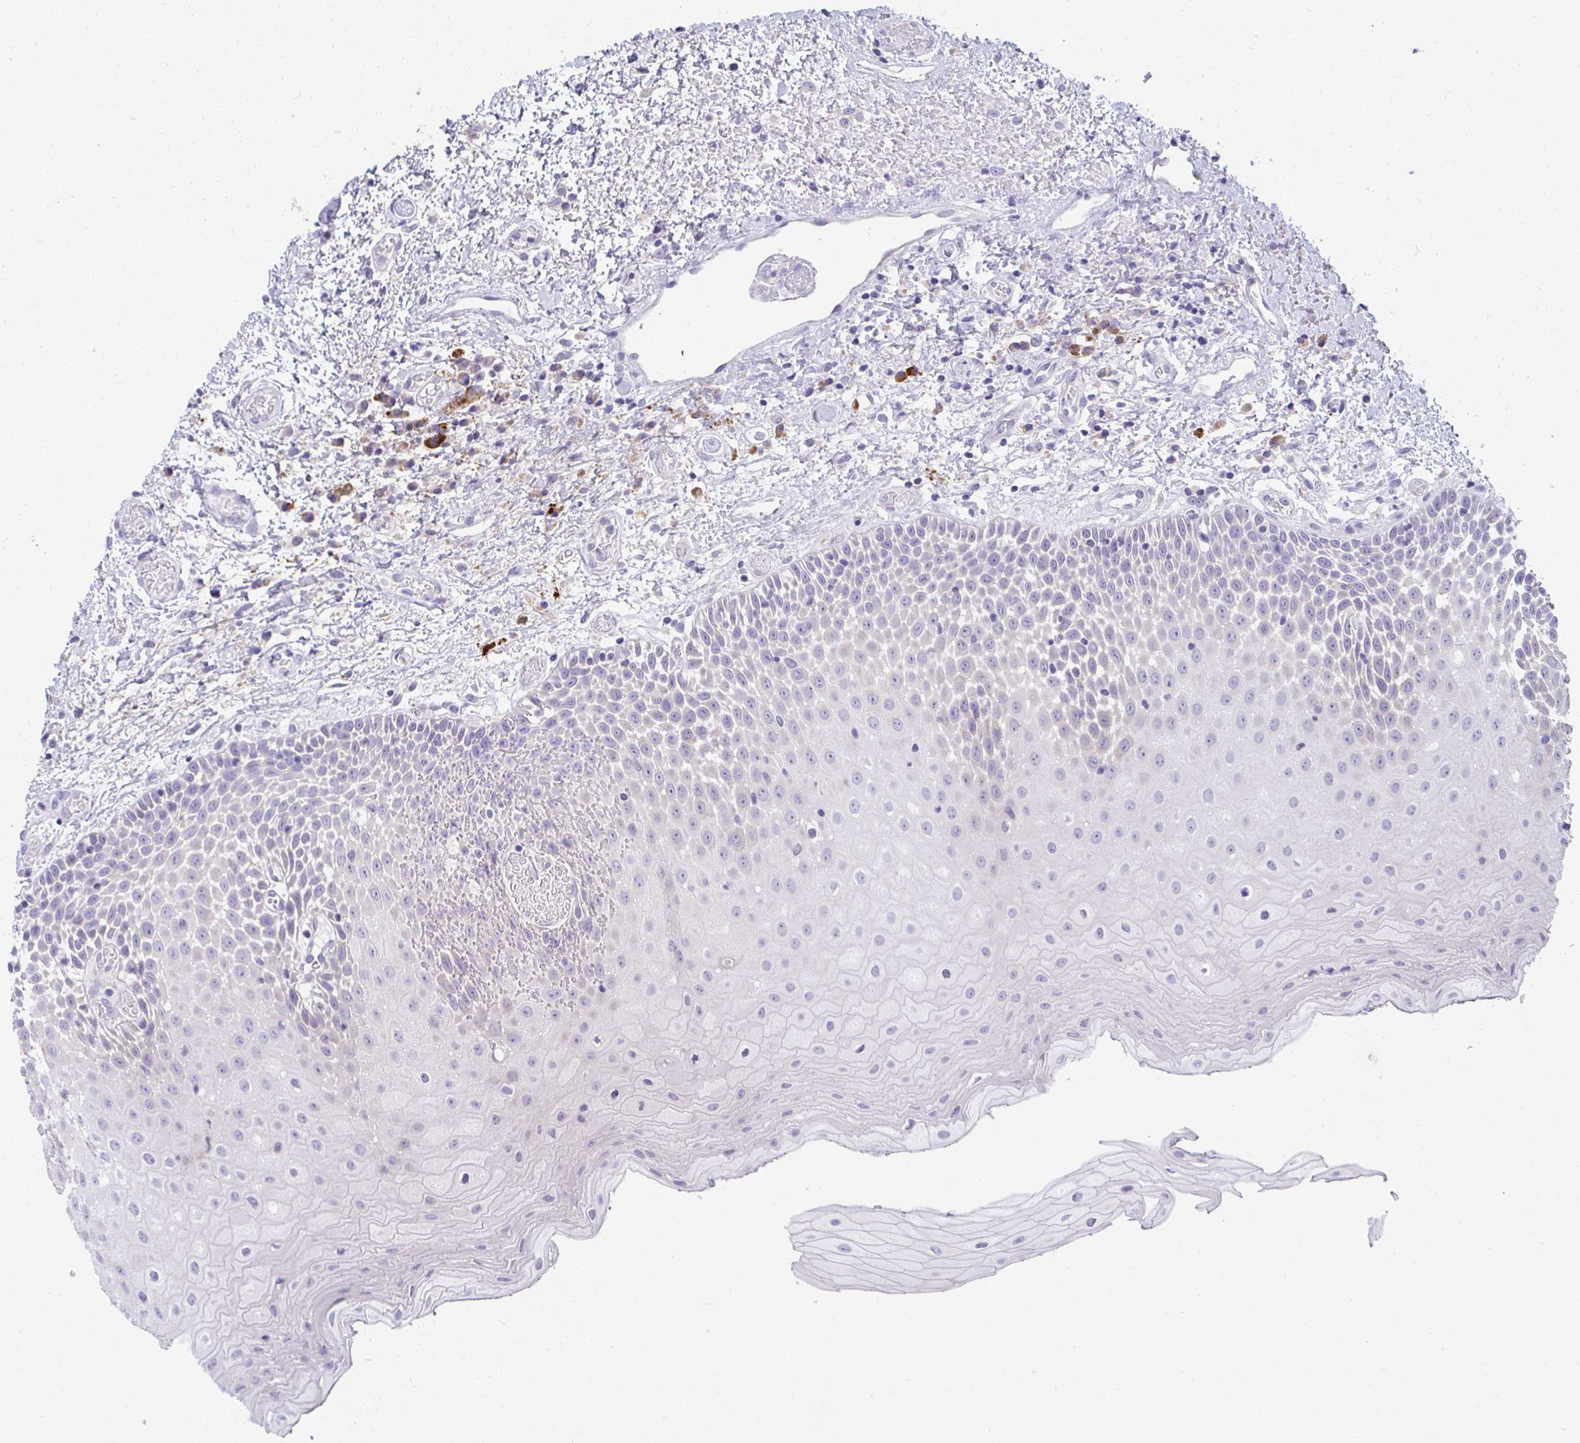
{"staining": {"intensity": "negative", "quantity": "none", "location": "none"}, "tissue": "oral mucosa", "cell_type": "Squamous epithelial cells", "image_type": "normal", "snomed": [{"axis": "morphology", "description": "Normal tissue, NOS"}, {"axis": "topography", "description": "Oral tissue"}], "caption": "The micrograph exhibits no significant expression in squamous epithelial cells of oral mucosa.", "gene": "FASLG", "patient": {"sex": "female", "age": 82}}